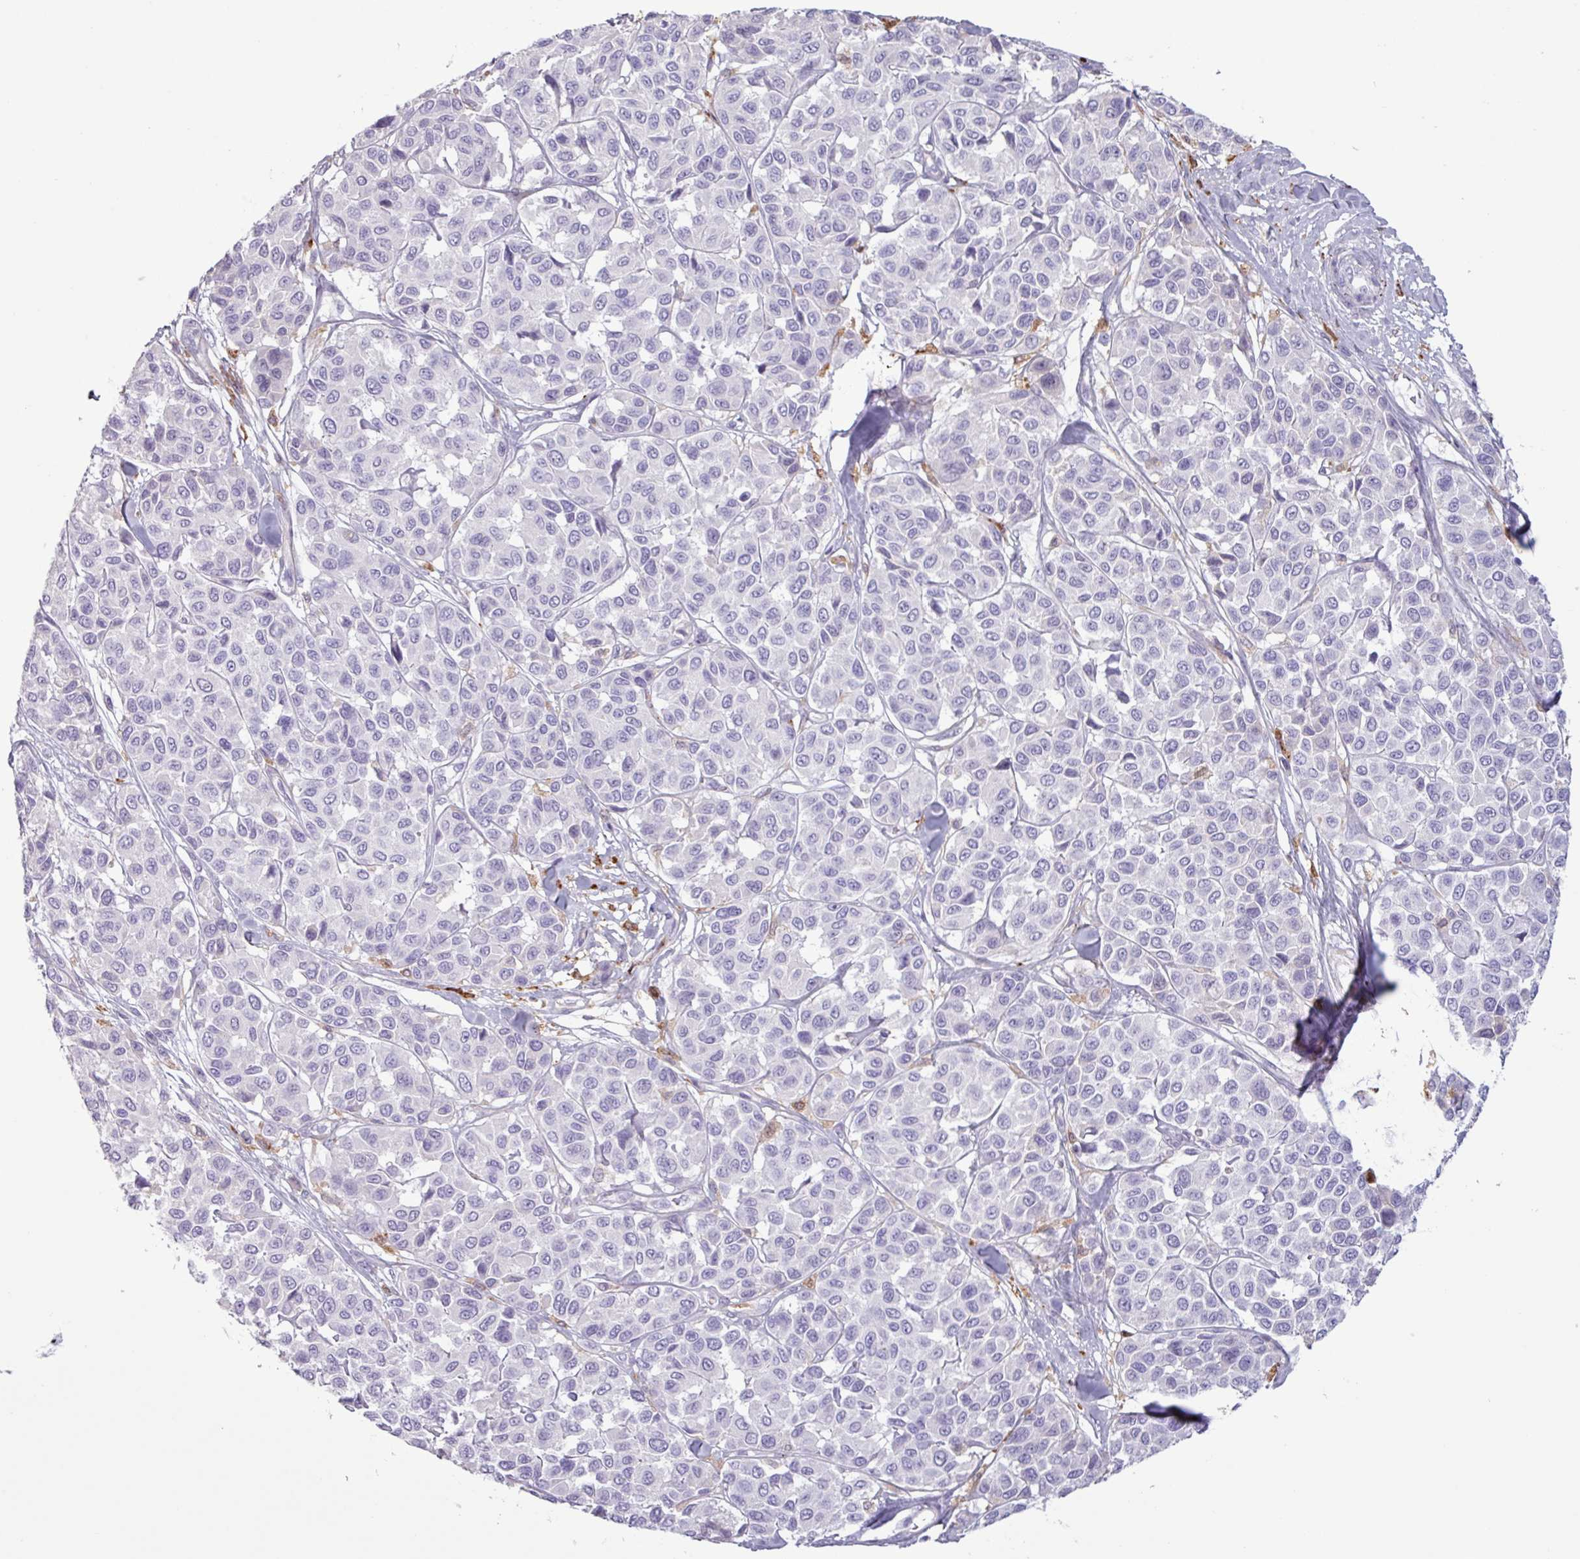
{"staining": {"intensity": "negative", "quantity": "none", "location": "none"}, "tissue": "melanoma", "cell_type": "Tumor cells", "image_type": "cancer", "snomed": [{"axis": "morphology", "description": "Malignant melanoma, NOS"}, {"axis": "topography", "description": "Skin"}], "caption": "A micrograph of malignant melanoma stained for a protein shows no brown staining in tumor cells. (DAB IHC visualized using brightfield microscopy, high magnification).", "gene": "C4B", "patient": {"sex": "female", "age": 66}}